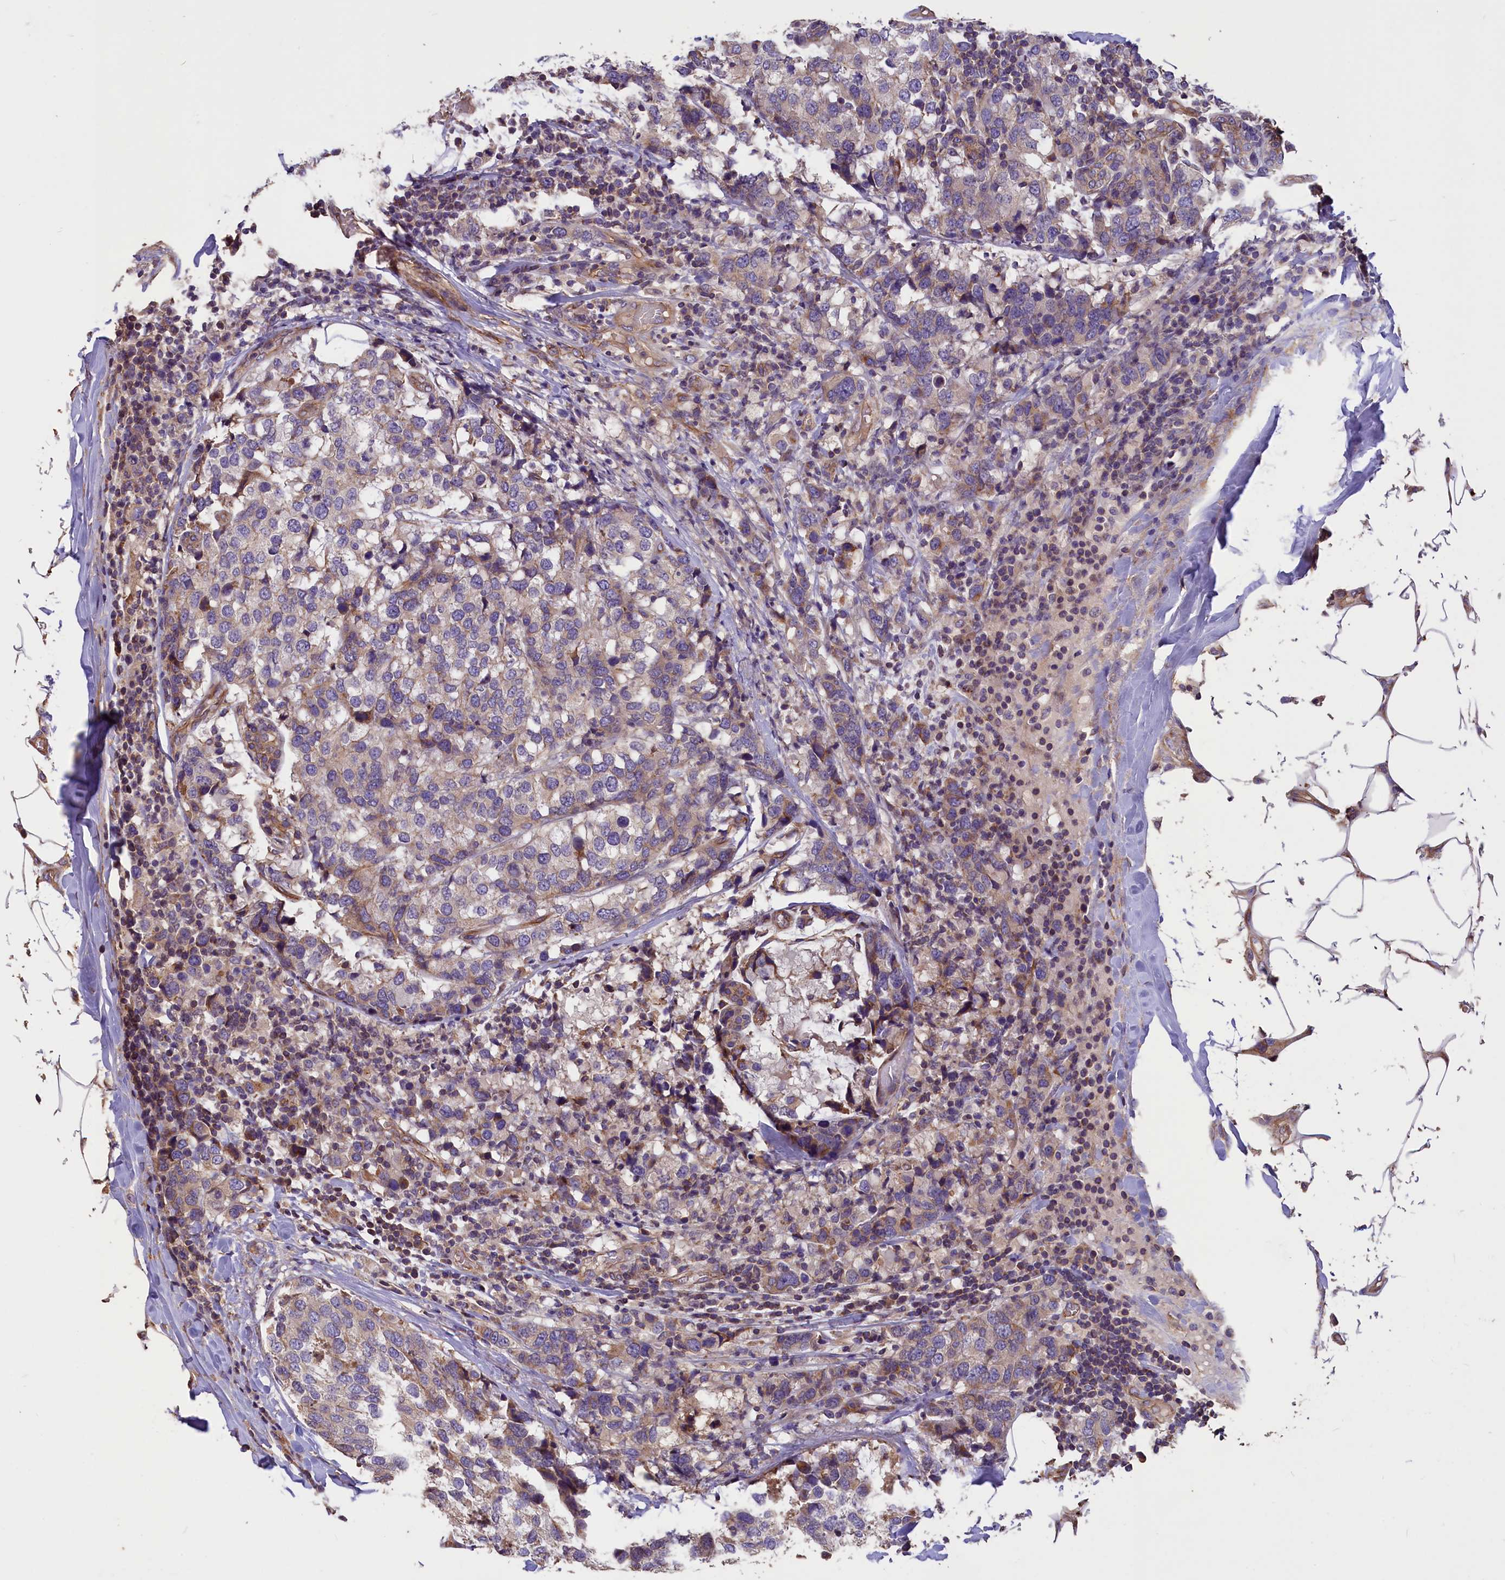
{"staining": {"intensity": "weak", "quantity": "25%-75%", "location": "cytoplasmic/membranous"}, "tissue": "breast cancer", "cell_type": "Tumor cells", "image_type": "cancer", "snomed": [{"axis": "morphology", "description": "Lobular carcinoma"}, {"axis": "topography", "description": "Breast"}], "caption": "This is a micrograph of immunohistochemistry (IHC) staining of breast cancer (lobular carcinoma), which shows weak positivity in the cytoplasmic/membranous of tumor cells.", "gene": "ERMARD", "patient": {"sex": "female", "age": 59}}